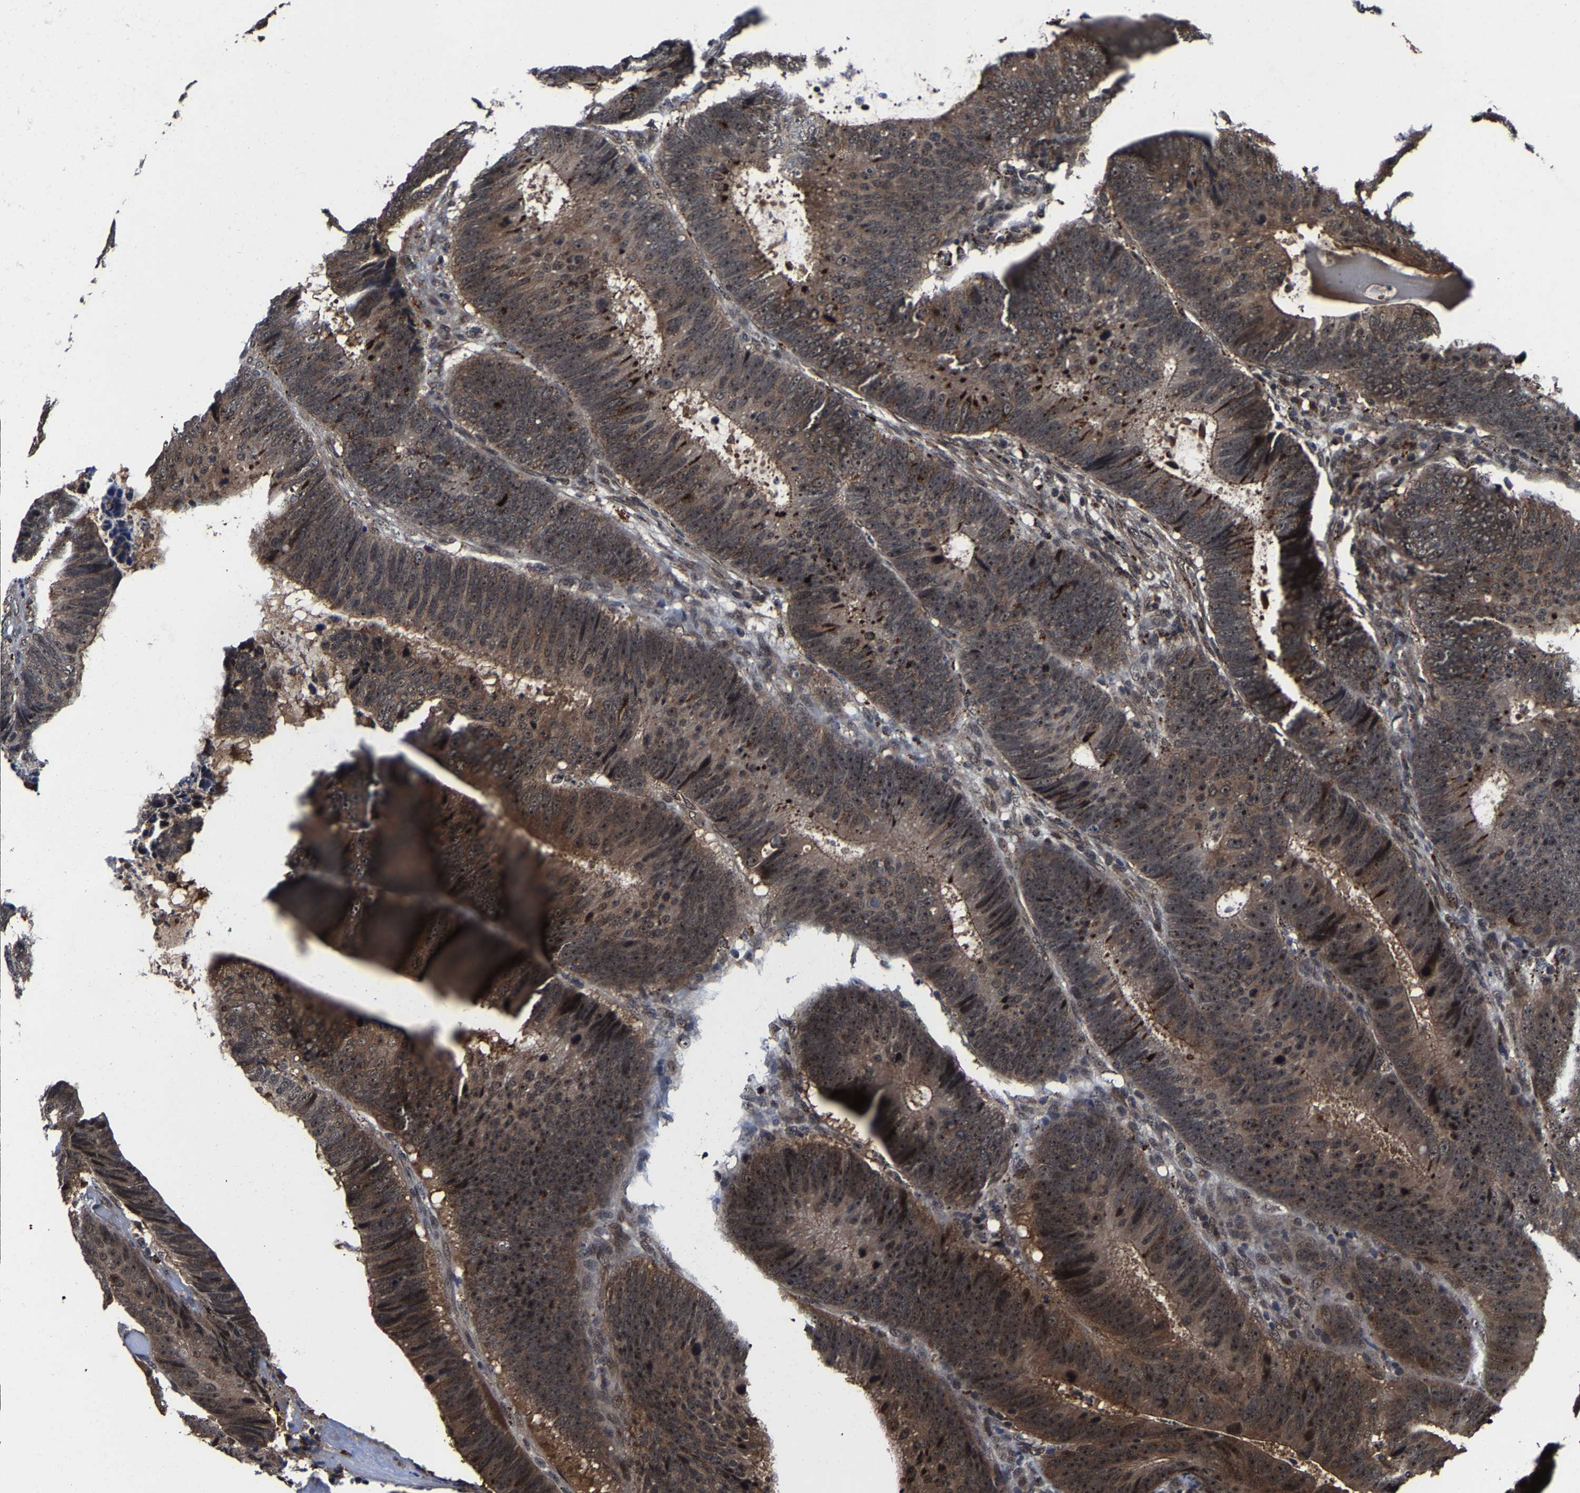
{"staining": {"intensity": "moderate", "quantity": ">75%", "location": "cytoplasmic/membranous,nuclear"}, "tissue": "colorectal cancer", "cell_type": "Tumor cells", "image_type": "cancer", "snomed": [{"axis": "morphology", "description": "Adenocarcinoma, NOS"}, {"axis": "topography", "description": "Colon"}], "caption": "Human colorectal cancer (adenocarcinoma) stained with a brown dye displays moderate cytoplasmic/membranous and nuclear positive staining in approximately >75% of tumor cells.", "gene": "ZCCHC7", "patient": {"sex": "male", "age": 56}}